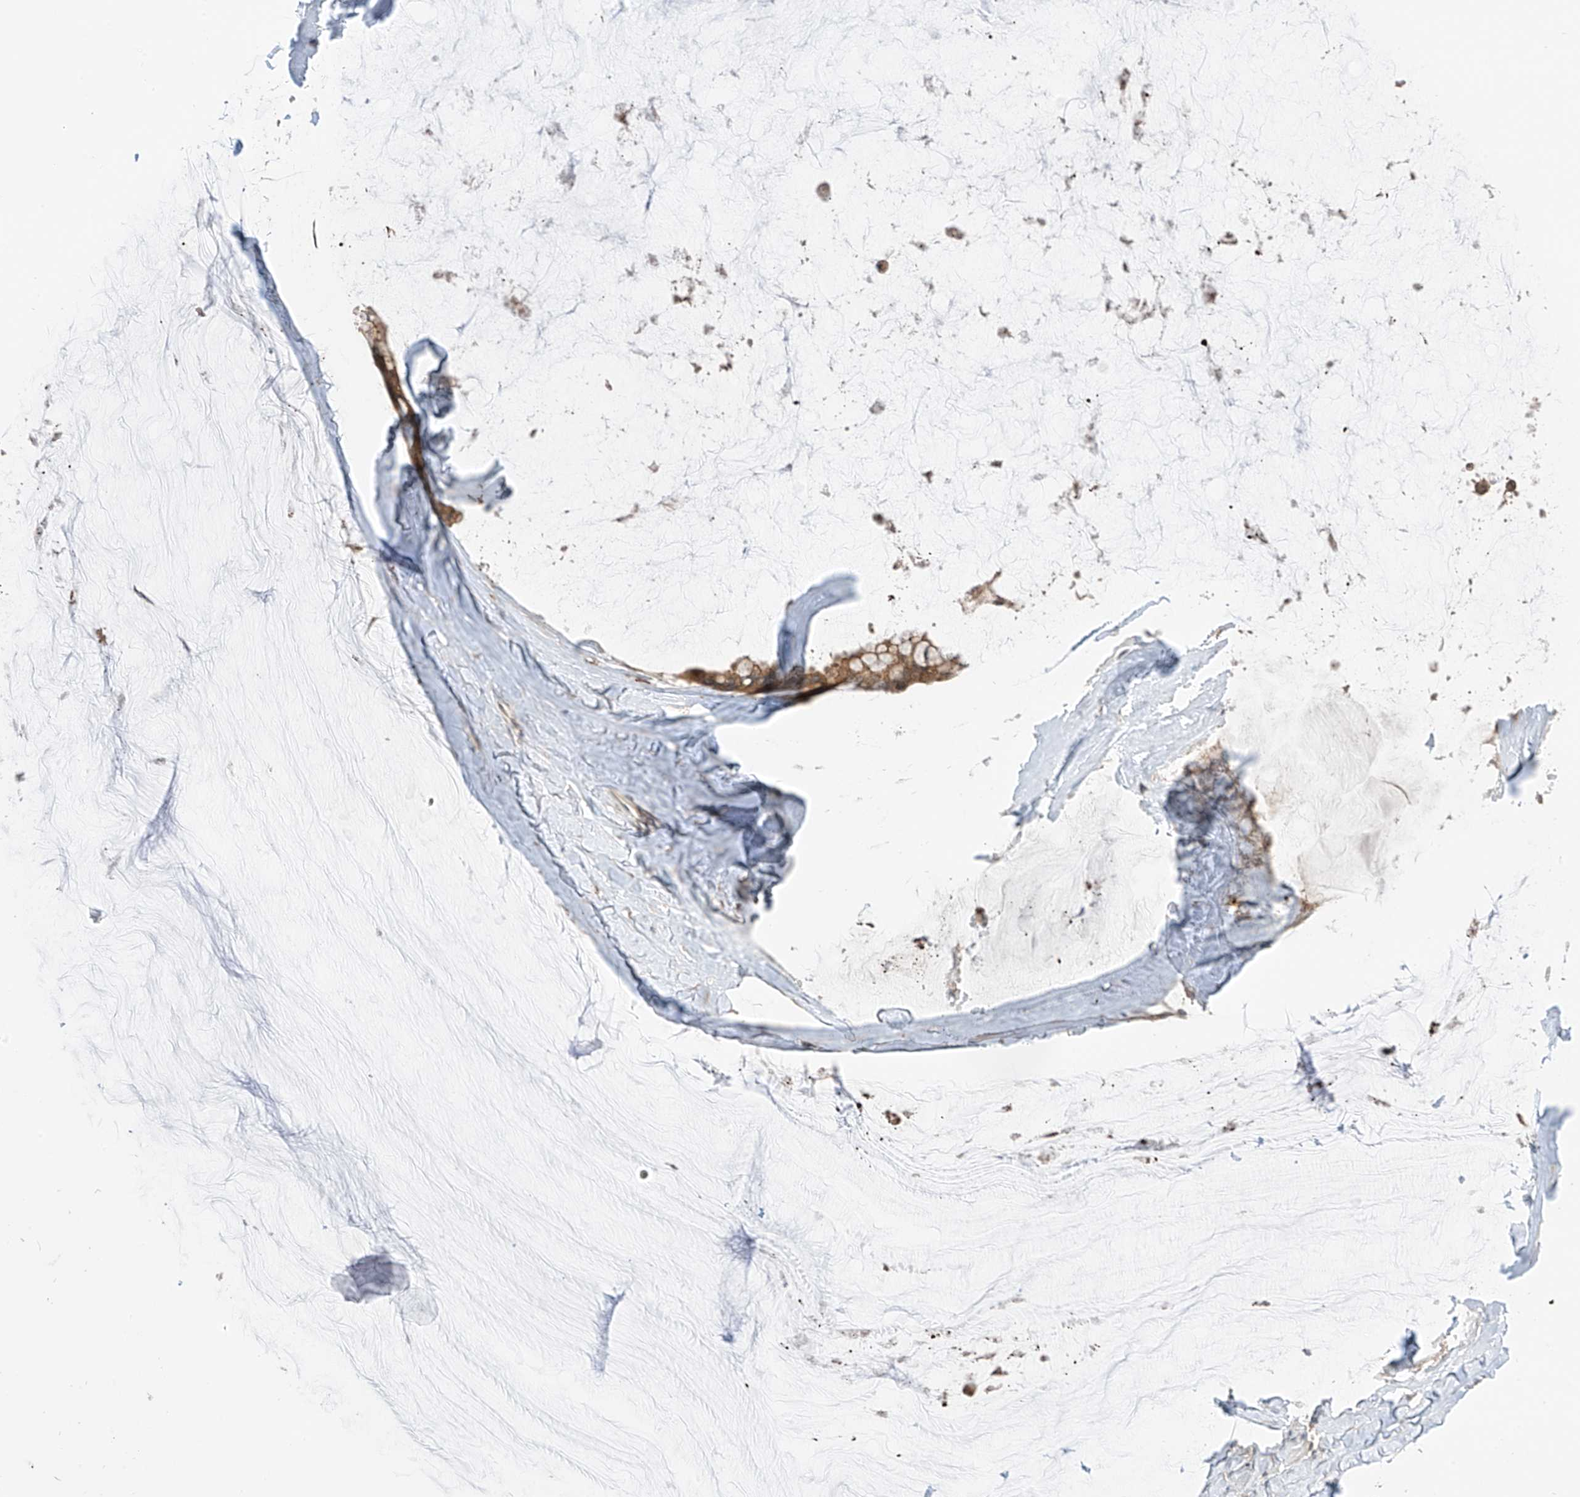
{"staining": {"intensity": "moderate", "quantity": ">75%", "location": "cytoplasmic/membranous"}, "tissue": "ovarian cancer", "cell_type": "Tumor cells", "image_type": "cancer", "snomed": [{"axis": "morphology", "description": "Cystadenocarcinoma, mucinous, NOS"}, {"axis": "topography", "description": "Ovary"}], "caption": "A high-resolution micrograph shows immunohistochemistry (IHC) staining of ovarian mucinous cystadenocarcinoma, which reveals moderate cytoplasmic/membranous expression in approximately >75% of tumor cells.", "gene": "CNKSR1", "patient": {"sex": "female", "age": 39}}